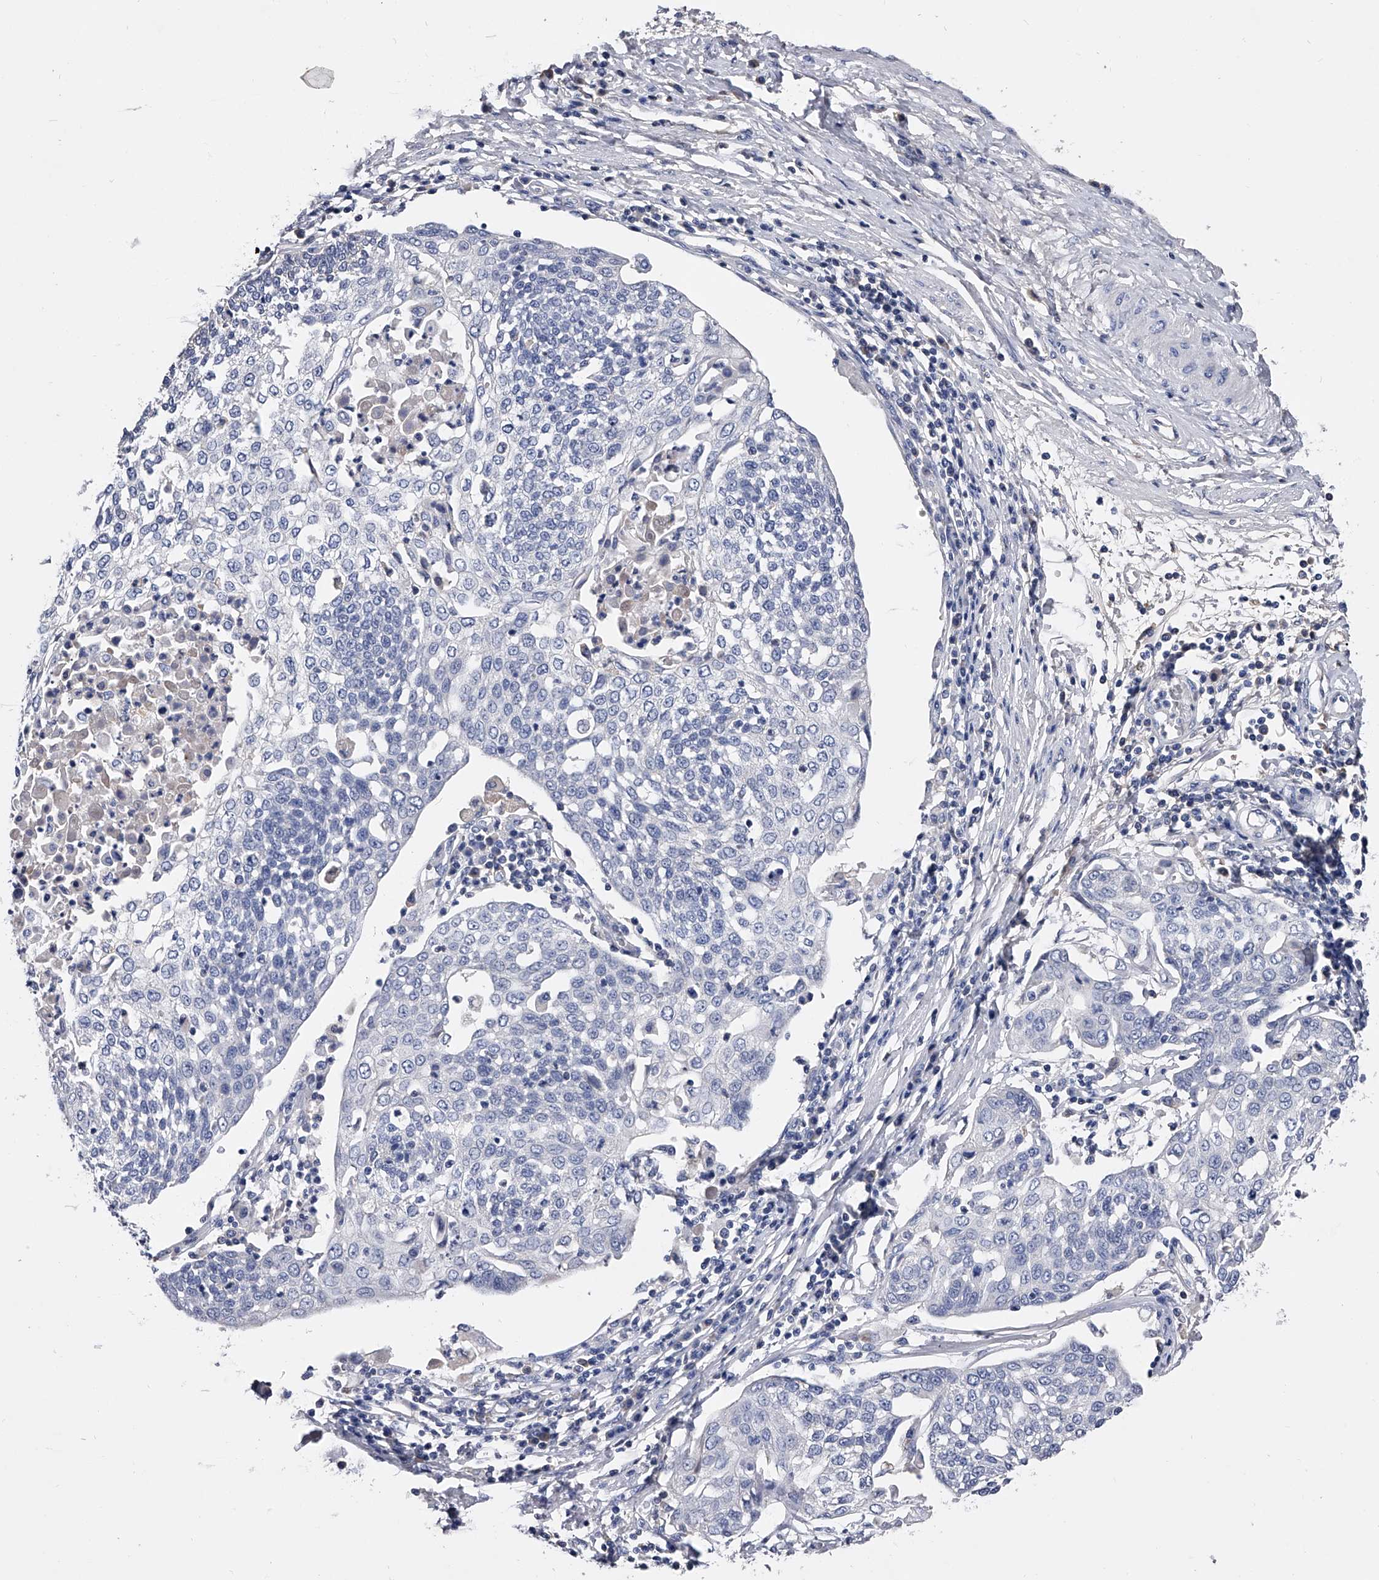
{"staining": {"intensity": "negative", "quantity": "none", "location": "none"}, "tissue": "cervical cancer", "cell_type": "Tumor cells", "image_type": "cancer", "snomed": [{"axis": "morphology", "description": "Squamous cell carcinoma, NOS"}, {"axis": "topography", "description": "Cervix"}], "caption": "Cervical squamous cell carcinoma was stained to show a protein in brown. There is no significant positivity in tumor cells. (Brightfield microscopy of DAB (3,3'-diaminobenzidine) immunohistochemistry at high magnification).", "gene": "EFCAB7", "patient": {"sex": "female", "age": 34}}